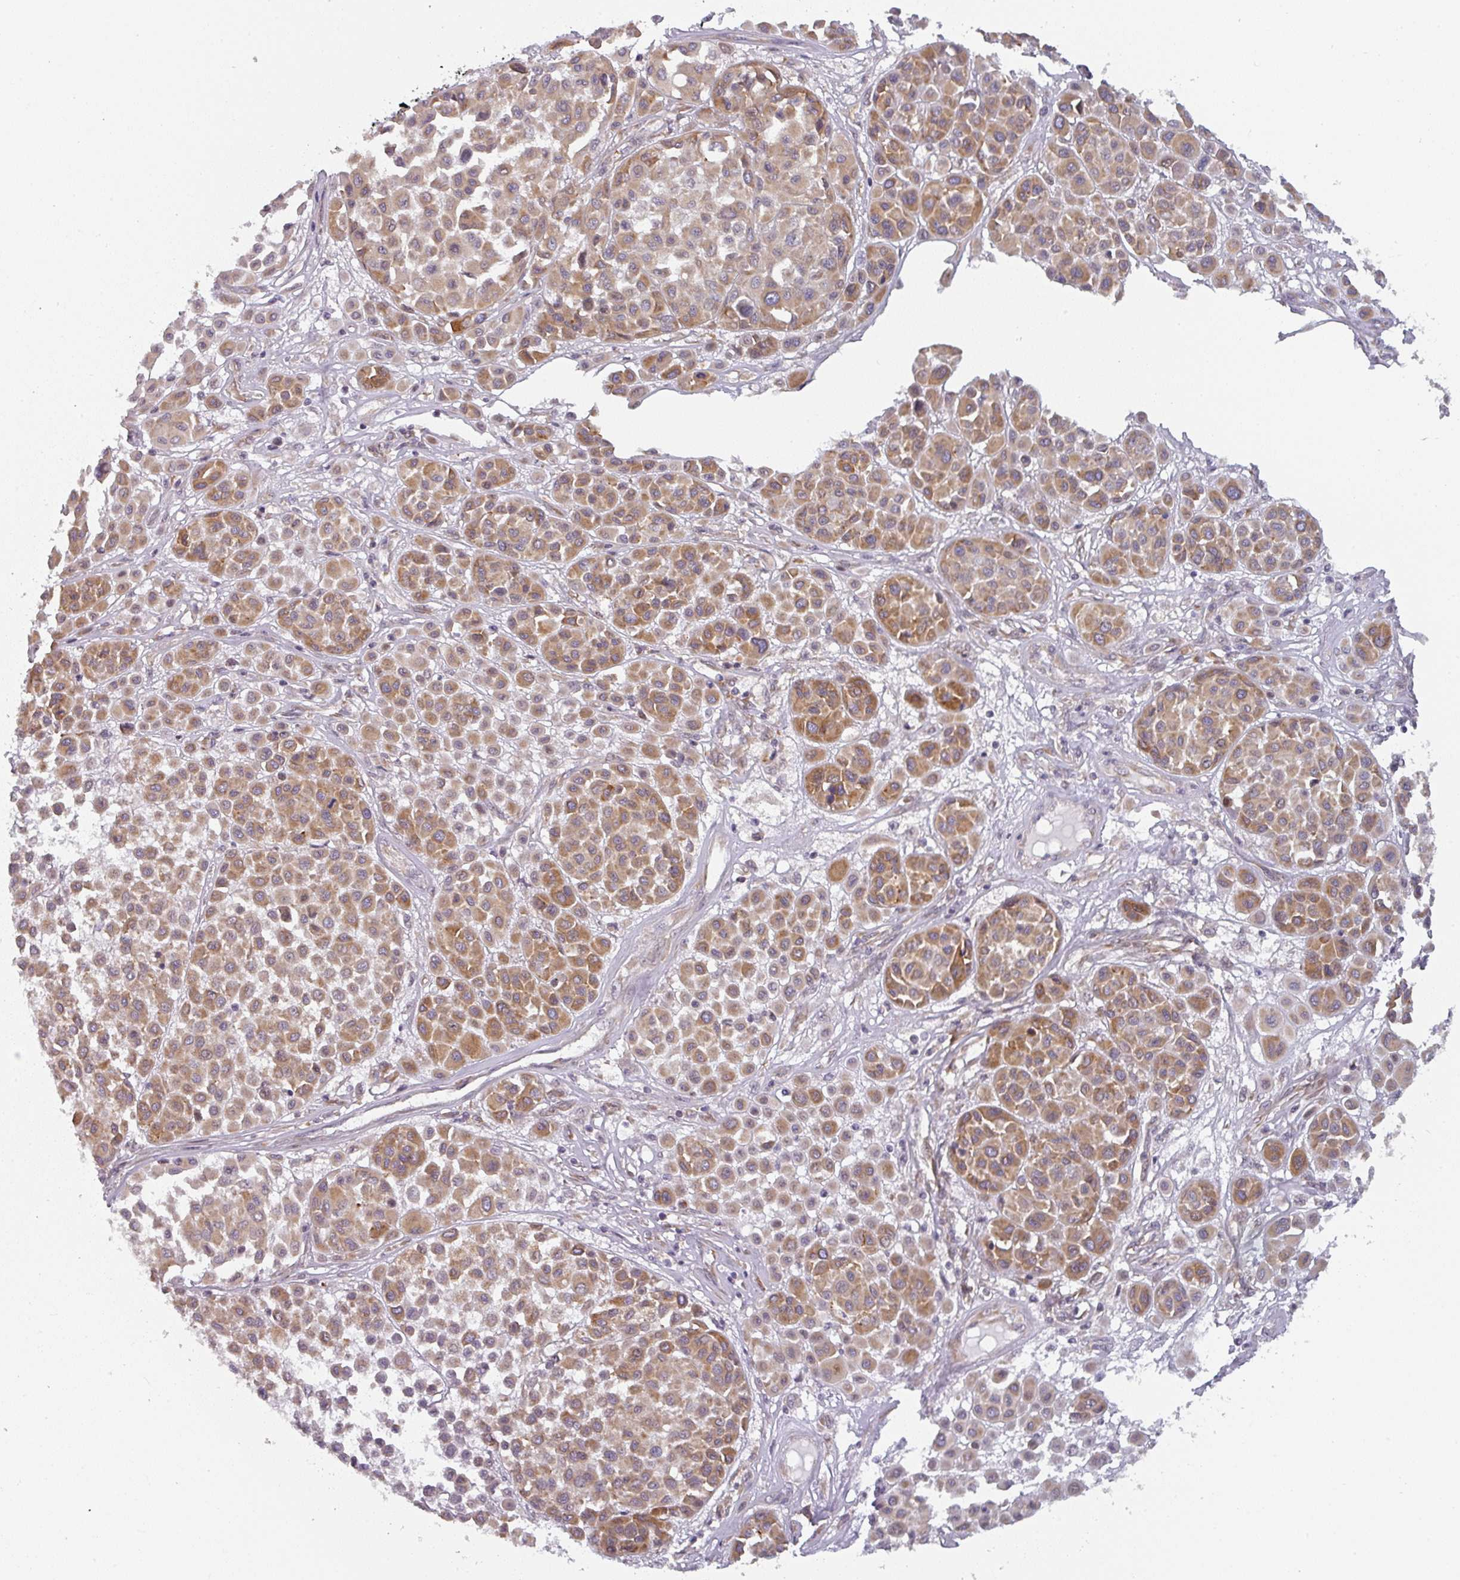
{"staining": {"intensity": "moderate", "quantity": ">75%", "location": "cytoplasmic/membranous"}, "tissue": "melanoma", "cell_type": "Tumor cells", "image_type": "cancer", "snomed": [{"axis": "morphology", "description": "Malignant melanoma, Metastatic site"}, {"axis": "topography", "description": "Soft tissue"}], "caption": "A brown stain highlights moderate cytoplasmic/membranous positivity of a protein in human melanoma tumor cells.", "gene": "TAPT1", "patient": {"sex": "male", "age": 41}}